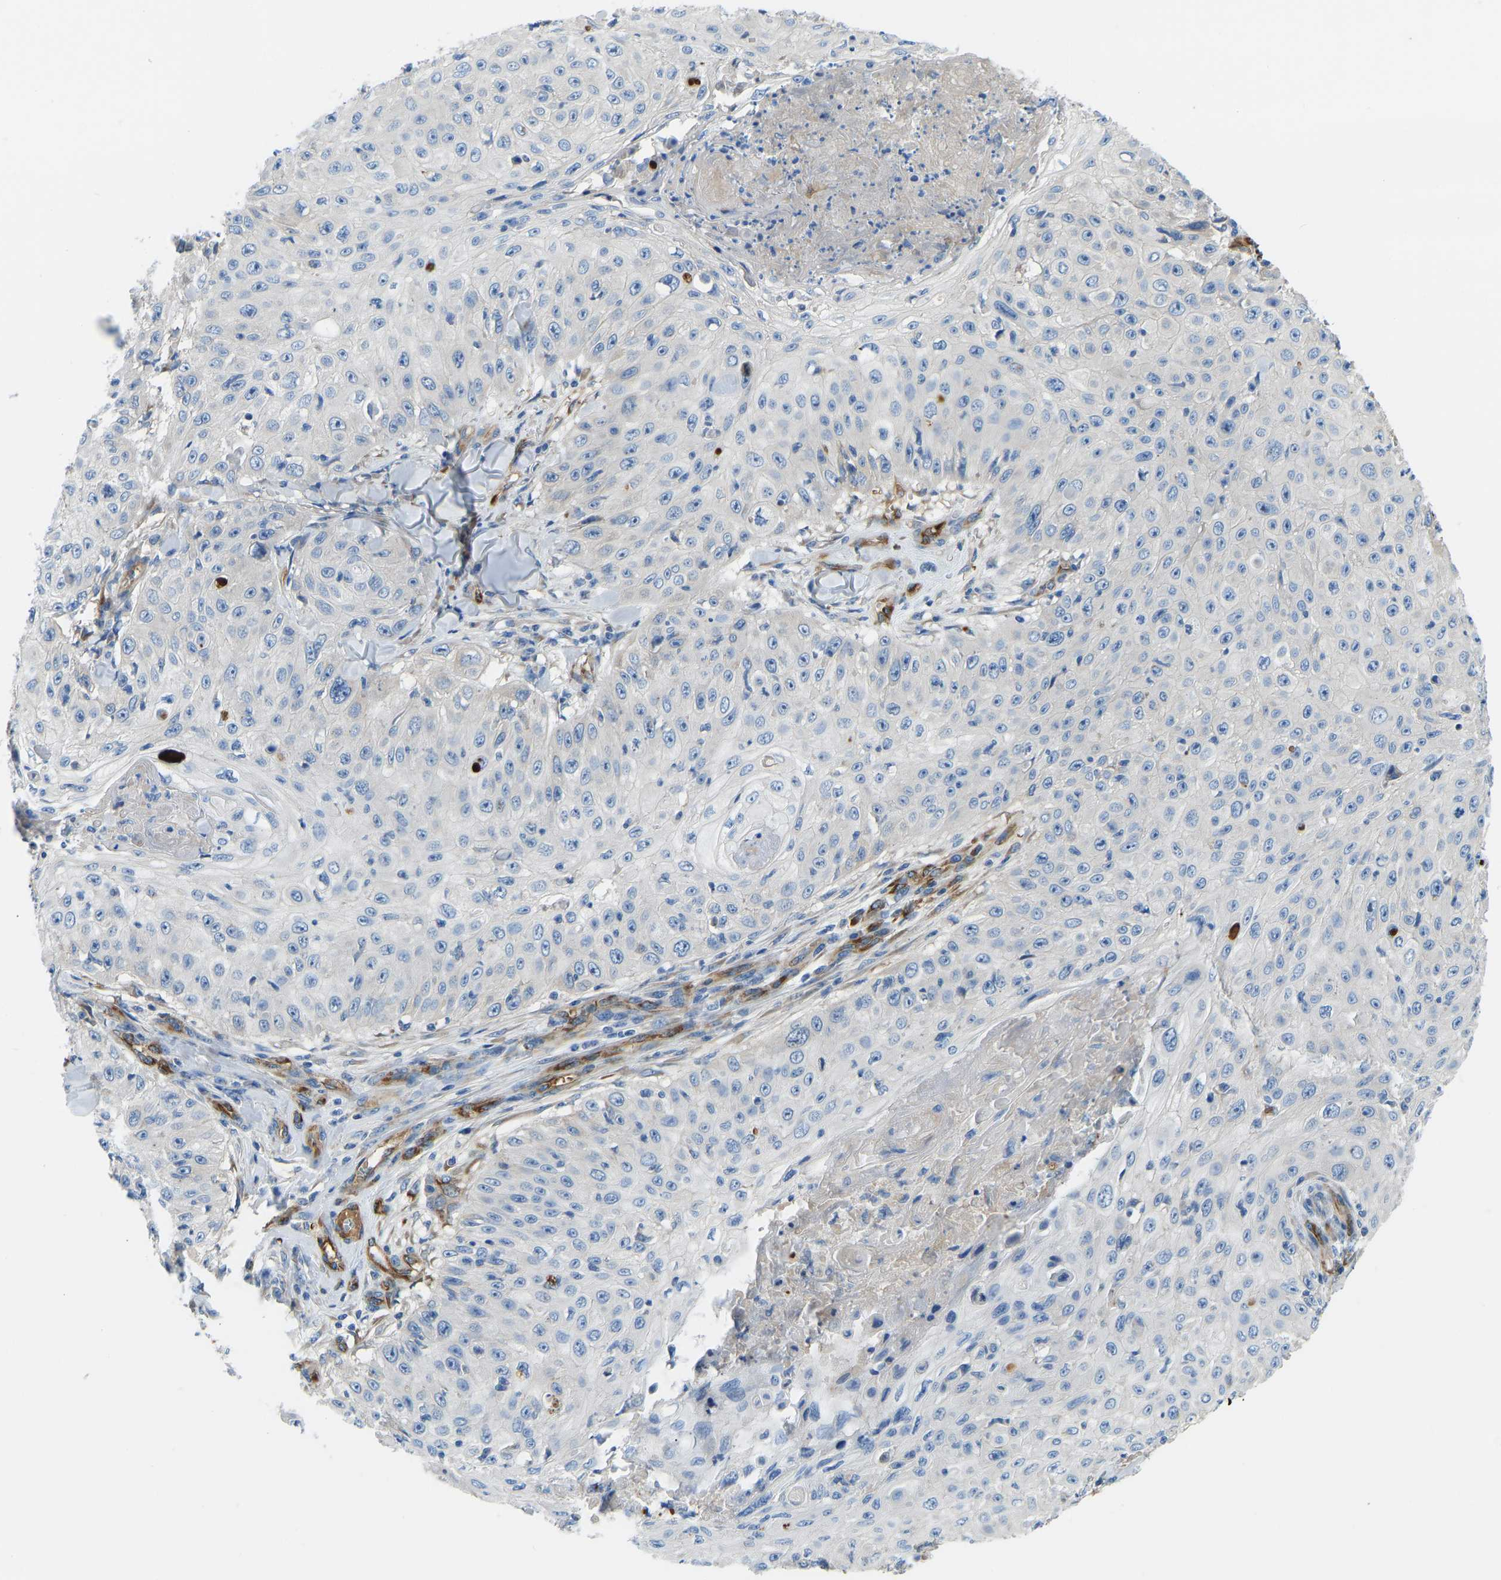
{"staining": {"intensity": "negative", "quantity": "none", "location": "none"}, "tissue": "skin cancer", "cell_type": "Tumor cells", "image_type": "cancer", "snomed": [{"axis": "morphology", "description": "Squamous cell carcinoma, NOS"}, {"axis": "topography", "description": "Skin"}], "caption": "Tumor cells show no significant staining in skin cancer (squamous cell carcinoma).", "gene": "COL15A1", "patient": {"sex": "male", "age": 86}}